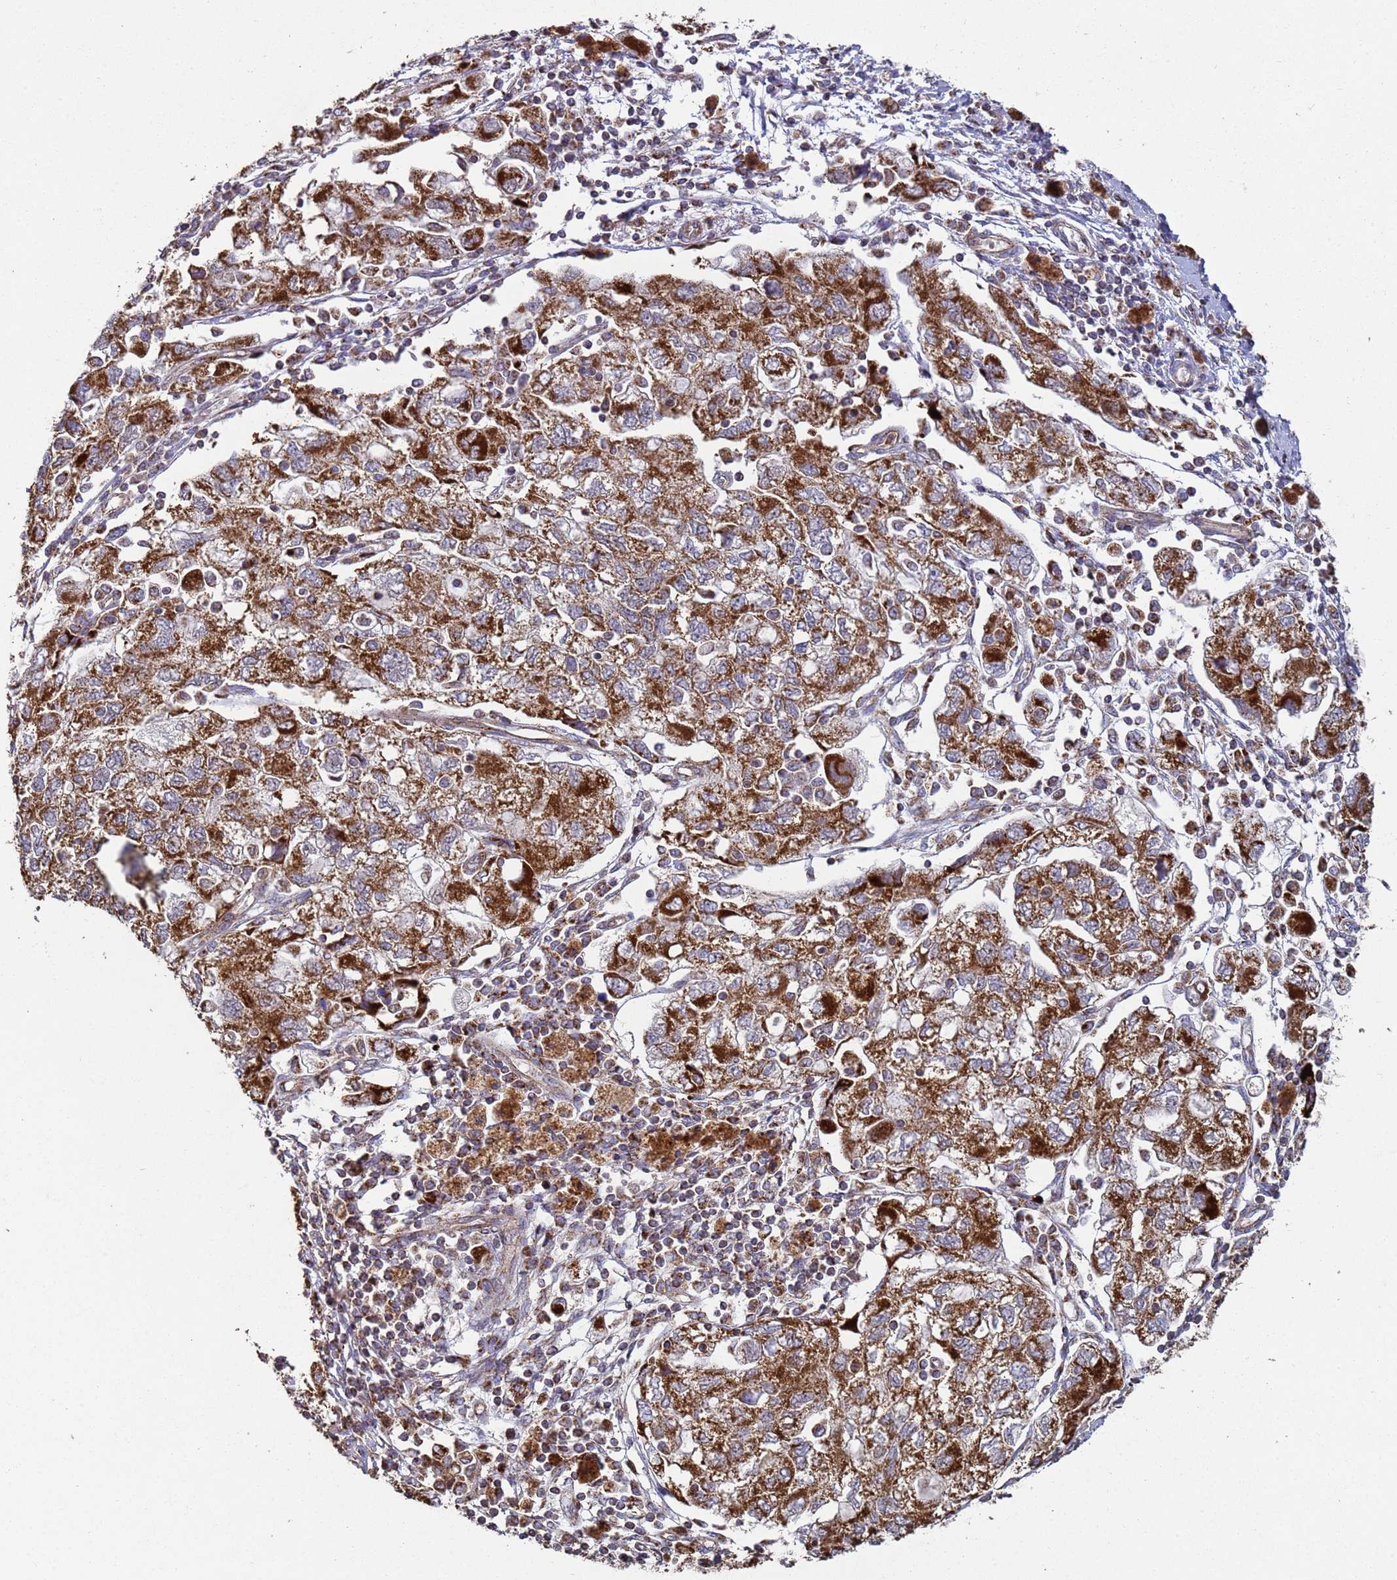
{"staining": {"intensity": "strong", "quantity": ">75%", "location": "cytoplasmic/membranous"}, "tissue": "ovarian cancer", "cell_type": "Tumor cells", "image_type": "cancer", "snomed": [{"axis": "morphology", "description": "Carcinoma, NOS"}, {"axis": "morphology", "description": "Cystadenocarcinoma, serous, NOS"}, {"axis": "topography", "description": "Ovary"}], "caption": "Protein expression analysis of human ovarian cancer (carcinoma) reveals strong cytoplasmic/membranous staining in about >75% of tumor cells.", "gene": "FBXO33", "patient": {"sex": "female", "age": 69}}